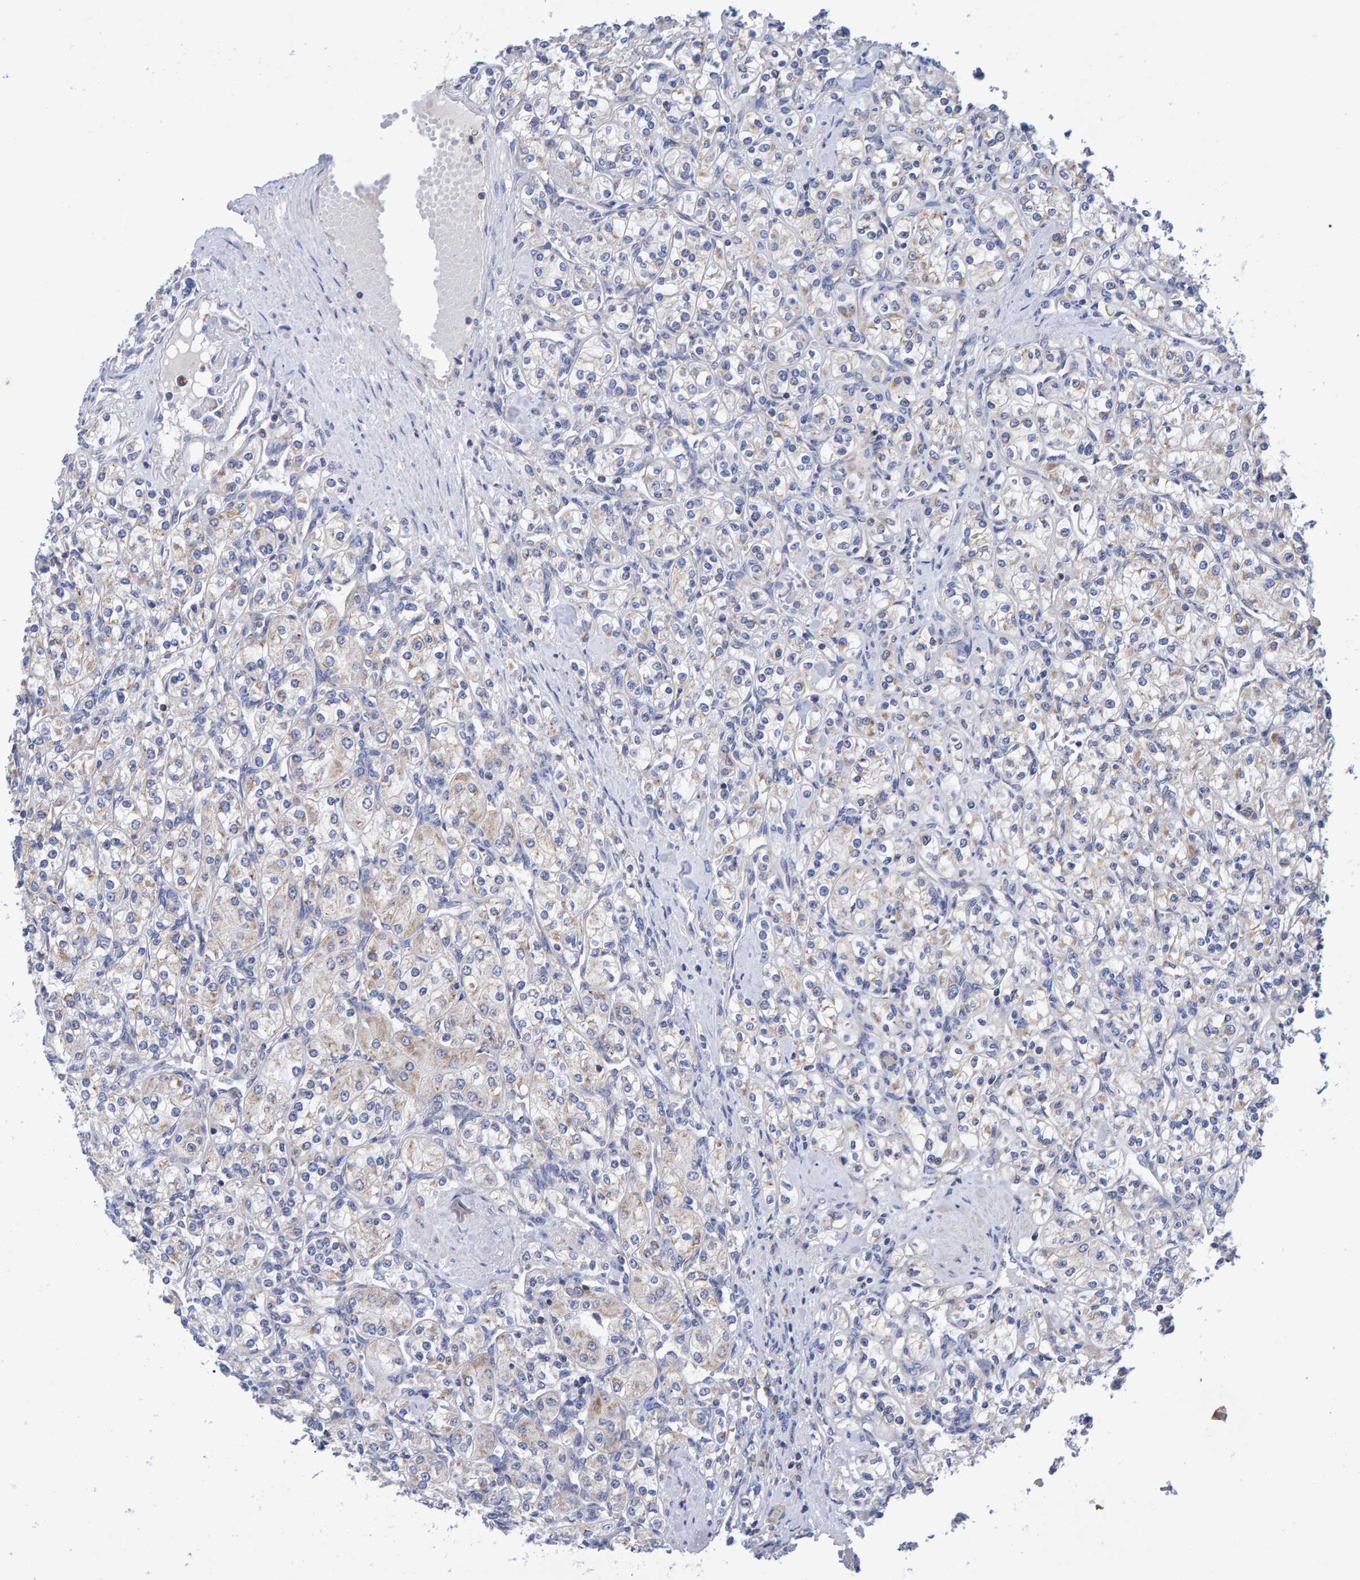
{"staining": {"intensity": "weak", "quantity": ">75%", "location": "cytoplasmic/membranous"}, "tissue": "renal cancer", "cell_type": "Tumor cells", "image_type": "cancer", "snomed": [{"axis": "morphology", "description": "Adenocarcinoma, NOS"}, {"axis": "topography", "description": "Kidney"}], "caption": "Immunohistochemical staining of renal cancer demonstrates low levels of weak cytoplasmic/membranous protein expression in about >75% of tumor cells.", "gene": "EFR3A", "patient": {"sex": "male", "age": 77}}